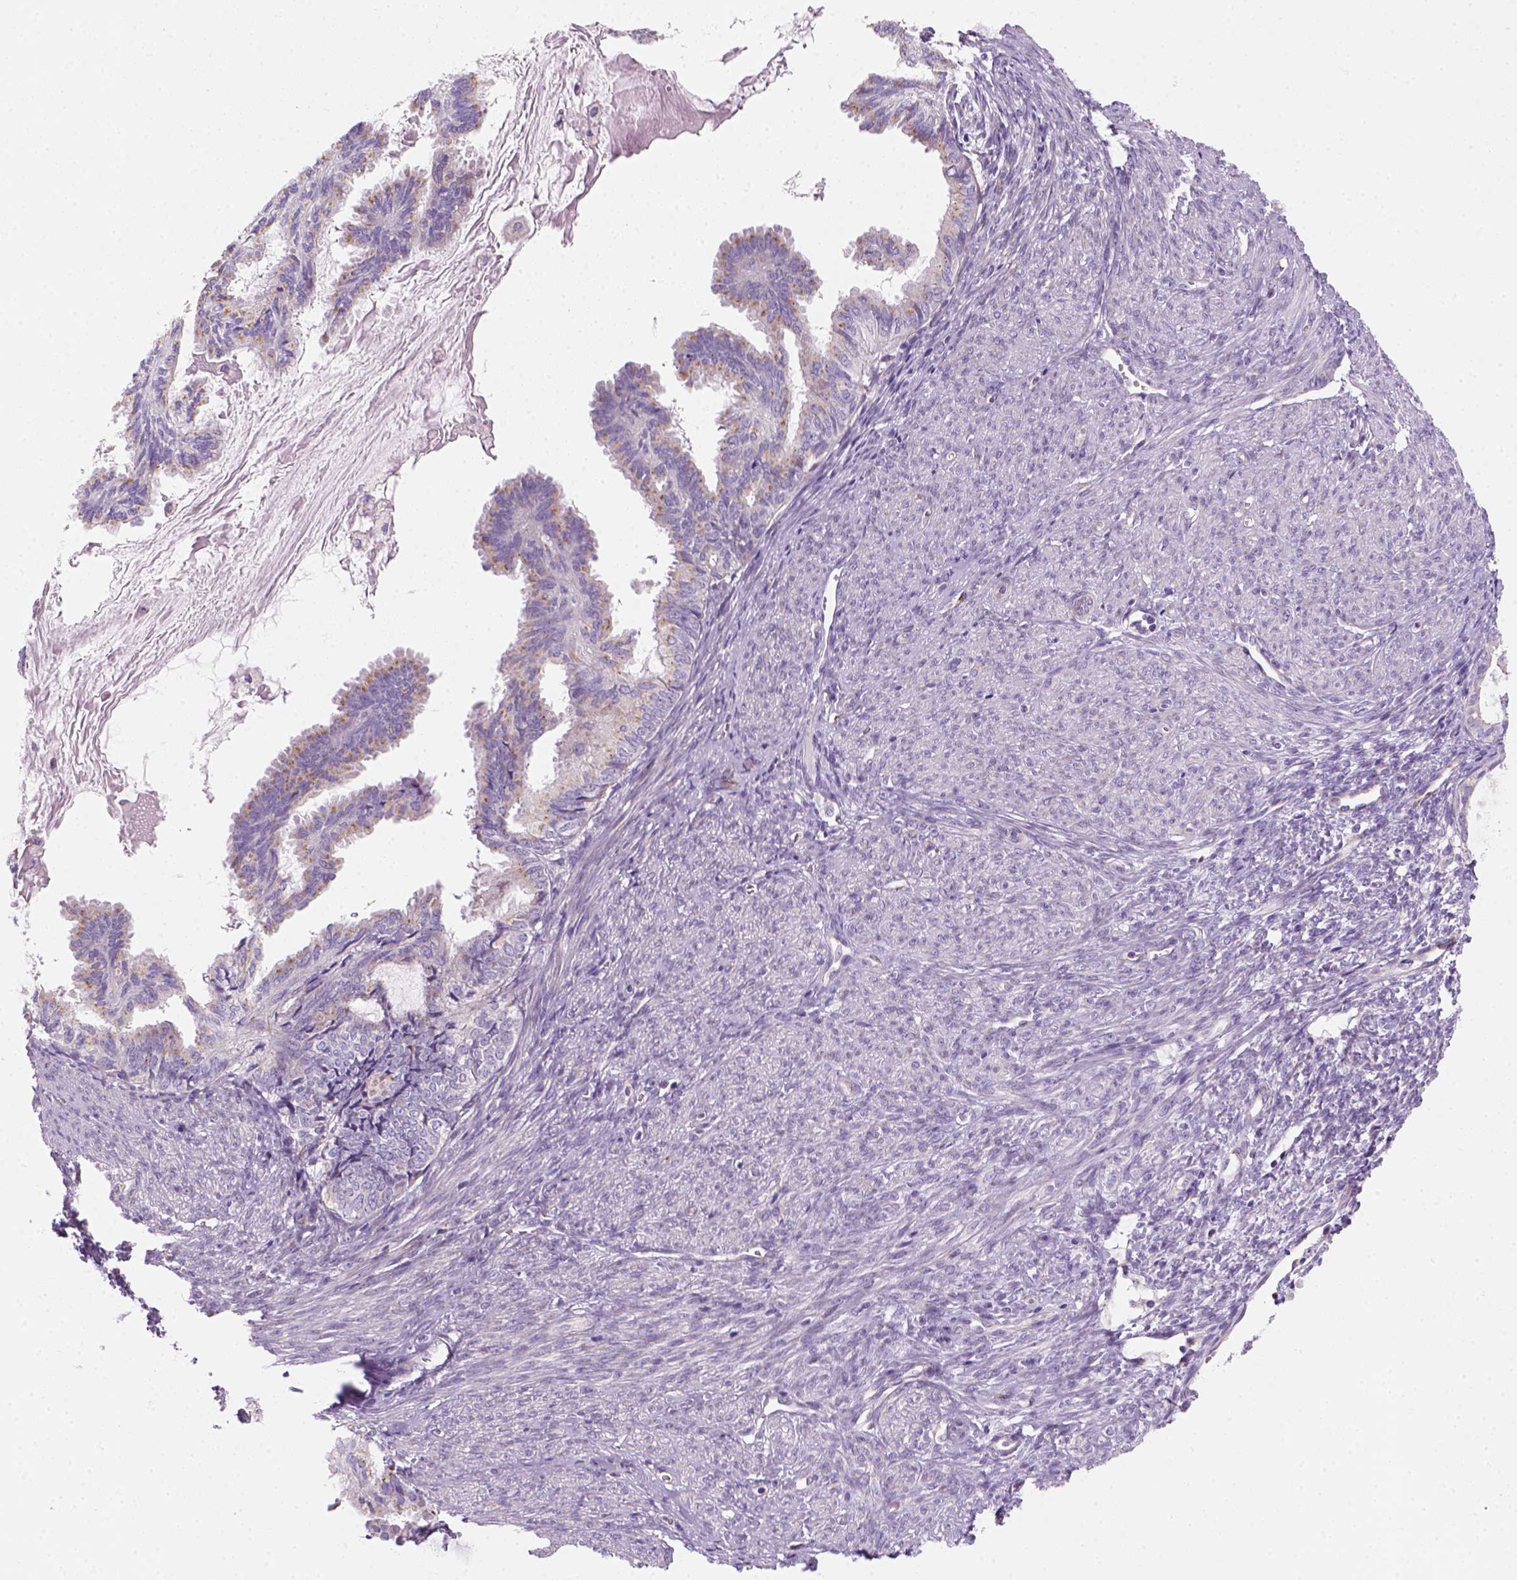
{"staining": {"intensity": "weak", "quantity": ">75%", "location": "cytoplasmic/membranous"}, "tissue": "endometrial cancer", "cell_type": "Tumor cells", "image_type": "cancer", "snomed": [{"axis": "morphology", "description": "Adenocarcinoma, NOS"}, {"axis": "topography", "description": "Endometrium"}], "caption": "A photomicrograph of adenocarcinoma (endometrial) stained for a protein displays weak cytoplasmic/membranous brown staining in tumor cells. (brown staining indicates protein expression, while blue staining denotes nuclei).", "gene": "CES2", "patient": {"sex": "female", "age": 86}}